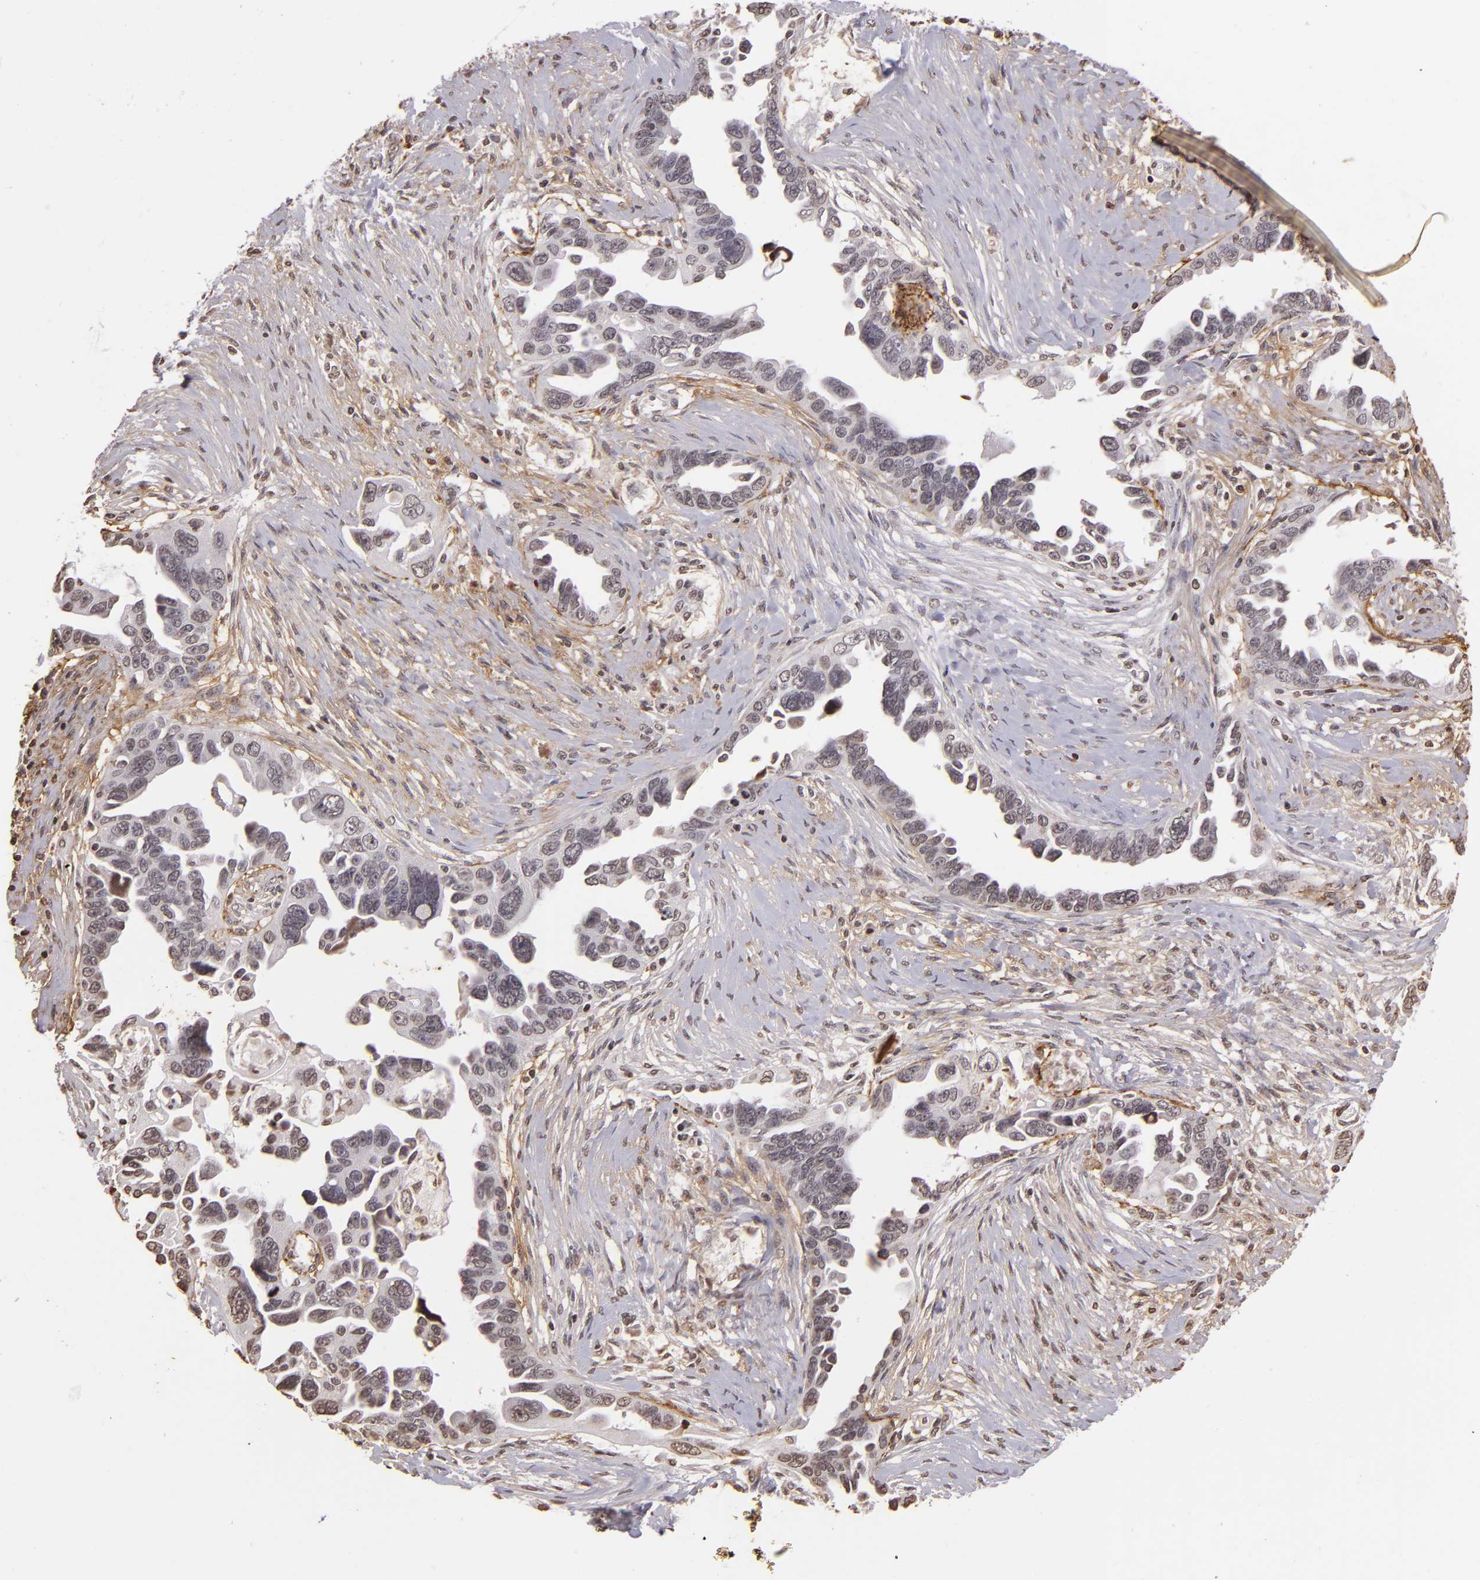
{"staining": {"intensity": "negative", "quantity": "none", "location": "none"}, "tissue": "ovarian cancer", "cell_type": "Tumor cells", "image_type": "cancer", "snomed": [{"axis": "morphology", "description": "Cystadenocarcinoma, serous, NOS"}, {"axis": "topography", "description": "Ovary"}], "caption": "An immunohistochemistry histopathology image of serous cystadenocarcinoma (ovarian) is shown. There is no staining in tumor cells of serous cystadenocarcinoma (ovarian).", "gene": "THRB", "patient": {"sex": "female", "age": 63}}